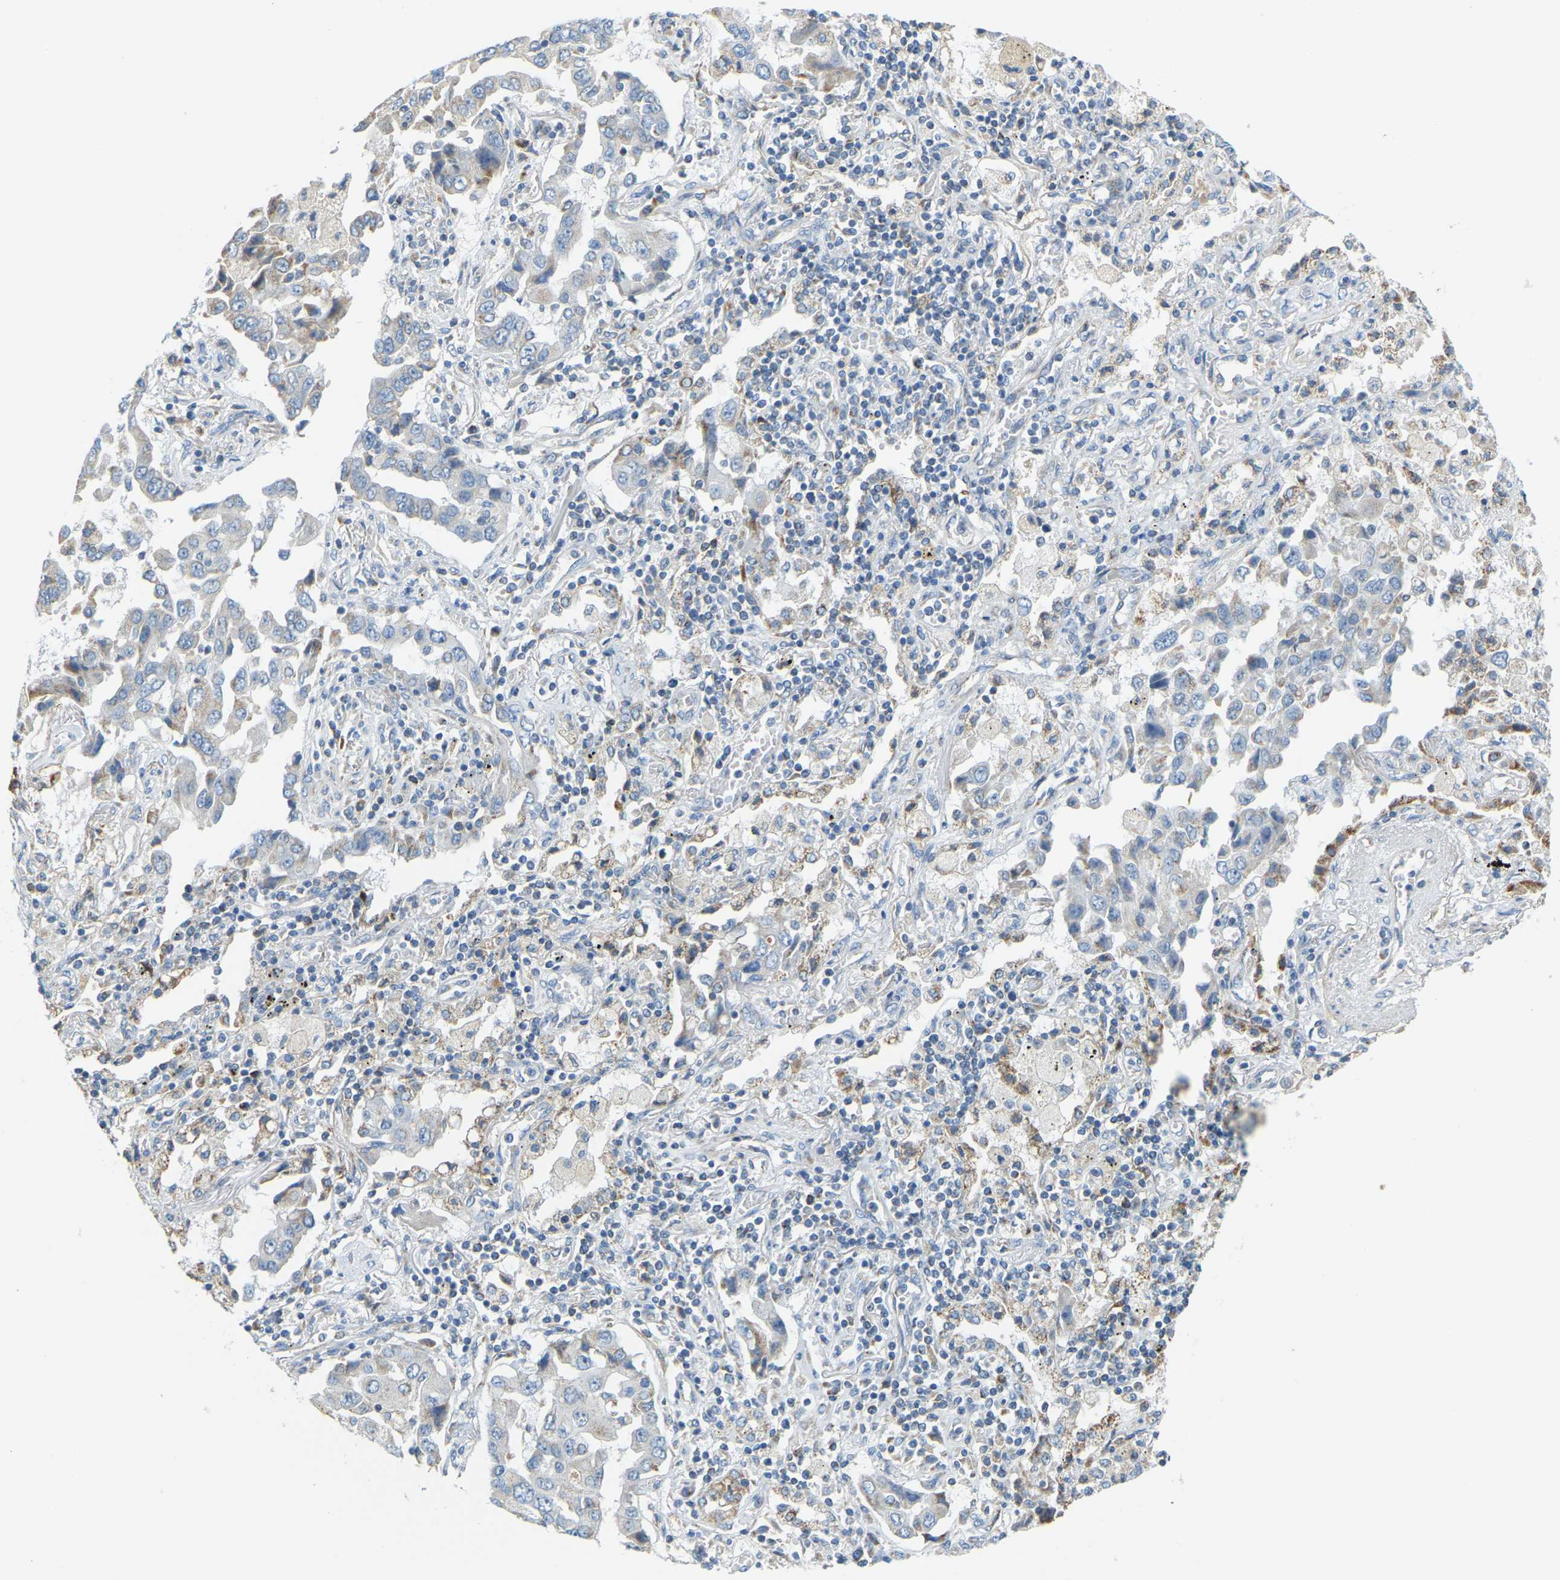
{"staining": {"intensity": "negative", "quantity": "none", "location": "none"}, "tissue": "lung cancer", "cell_type": "Tumor cells", "image_type": "cancer", "snomed": [{"axis": "morphology", "description": "Adenocarcinoma, NOS"}, {"axis": "topography", "description": "Lung"}], "caption": "There is no significant staining in tumor cells of lung adenocarcinoma.", "gene": "GDA", "patient": {"sex": "female", "age": 65}}